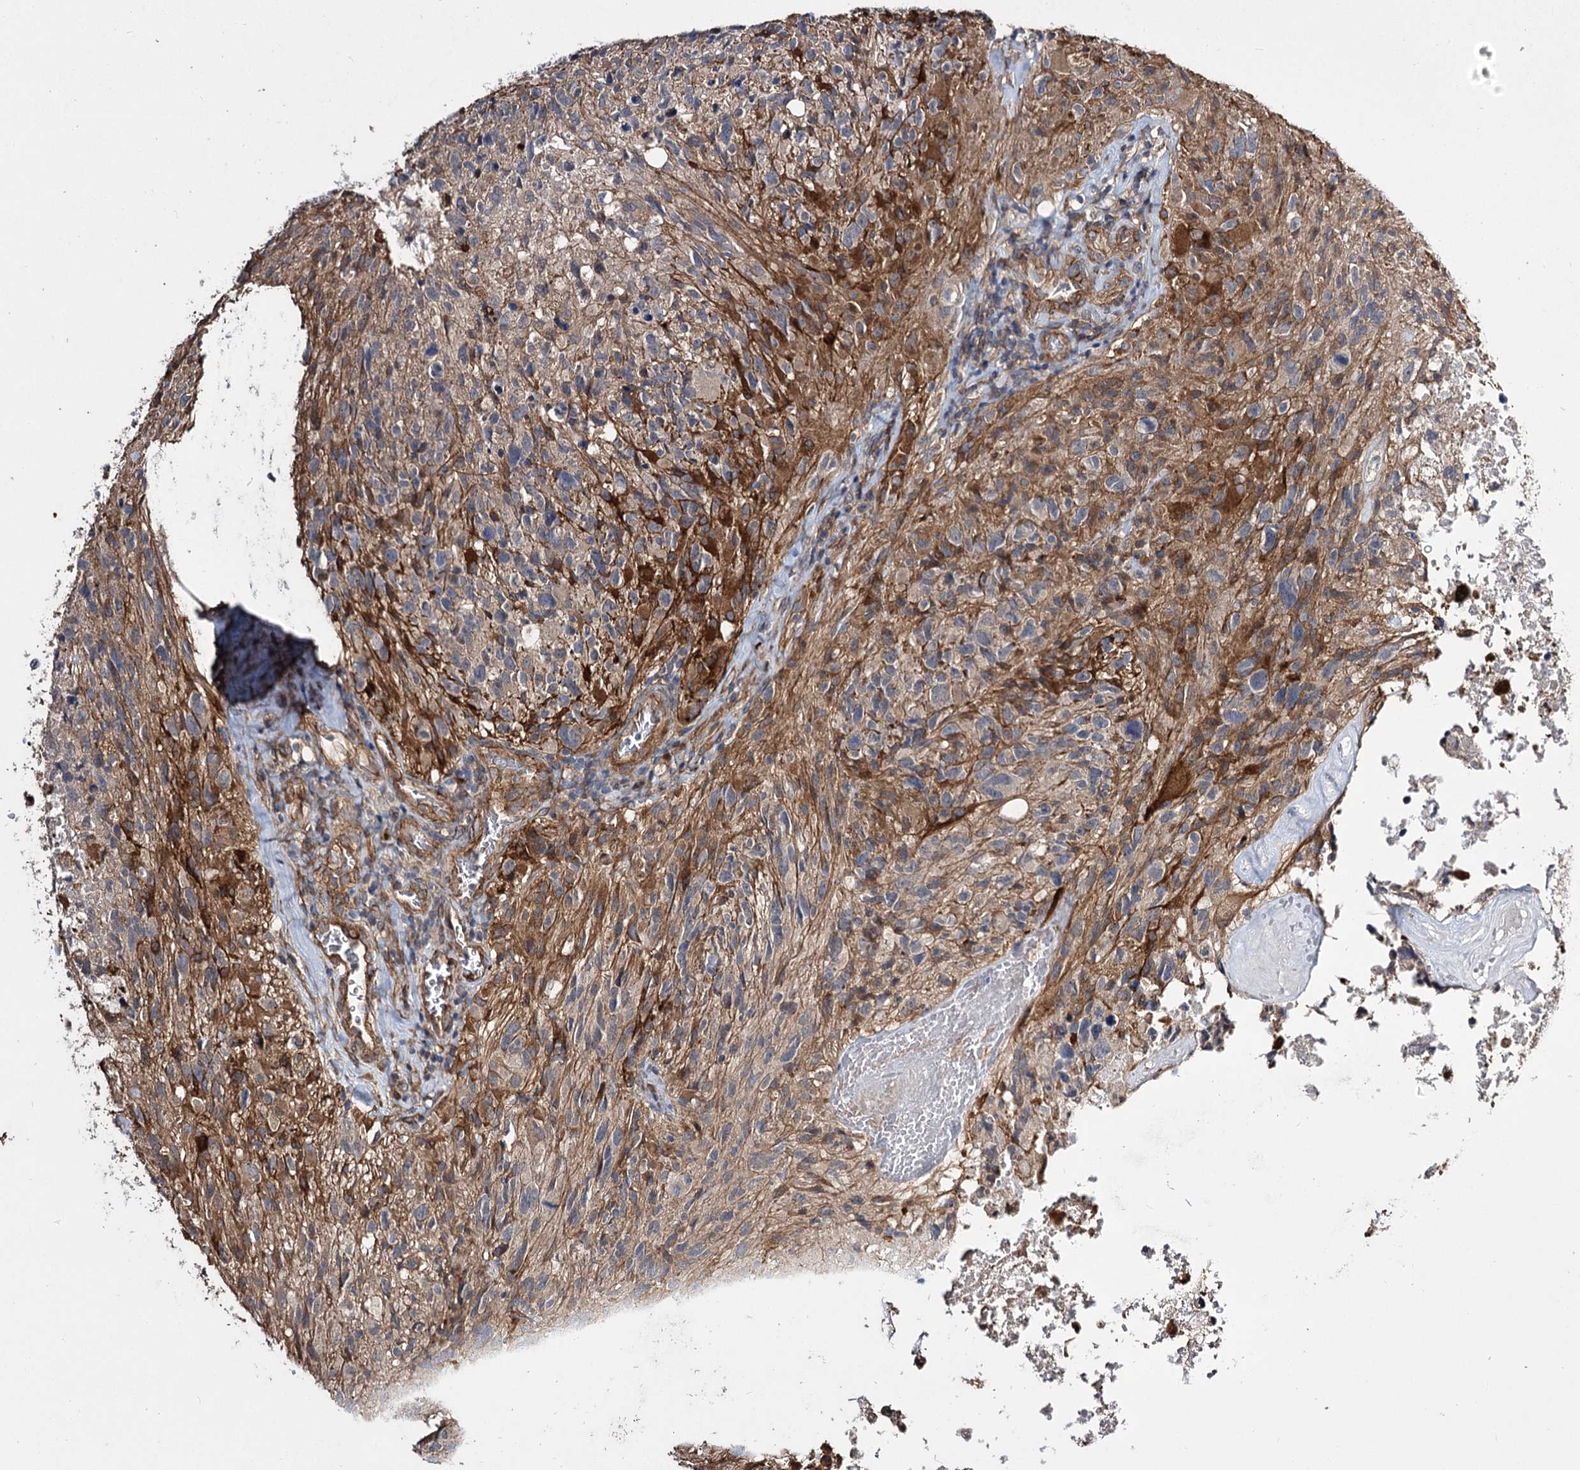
{"staining": {"intensity": "weak", "quantity": ">75%", "location": "cytoplasmic/membranous"}, "tissue": "glioma", "cell_type": "Tumor cells", "image_type": "cancer", "snomed": [{"axis": "morphology", "description": "Glioma, malignant, High grade"}, {"axis": "topography", "description": "Brain"}], "caption": "Immunohistochemistry (IHC) photomicrograph of neoplastic tissue: human glioma stained using immunohistochemistry displays low levels of weak protein expression localized specifically in the cytoplasmic/membranous of tumor cells, appearing as a cytoplasmic/membranous brown color.", "gene": "MYO1C", "patient": {"sex": "male", "age": 76}}